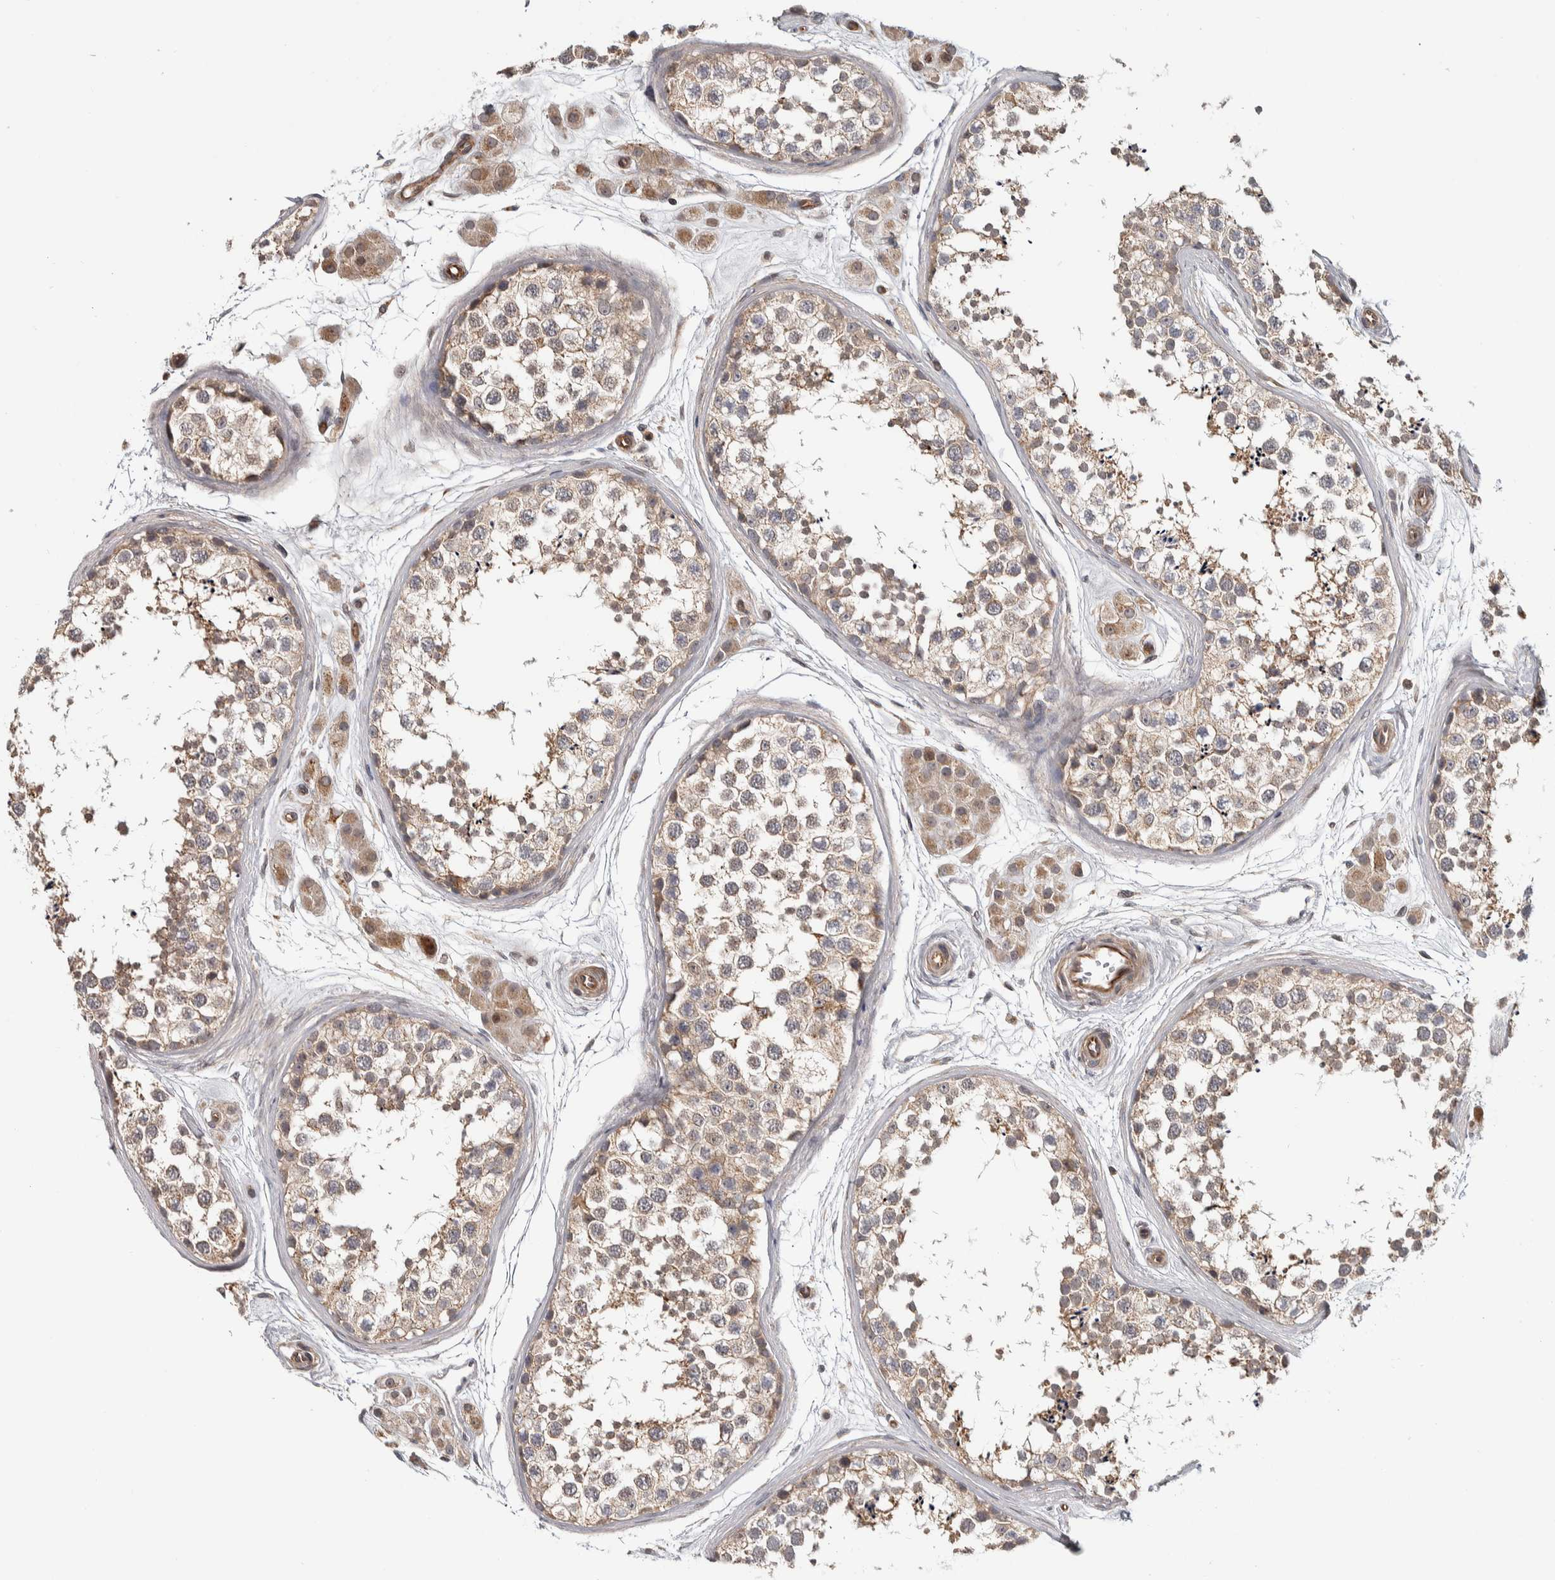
{"staining": {"intensity": "weak", "quantity": ">75%", "location": "cytoplasmic/membranous"}, "tissue": "testis", "cell_type": "Cells in seminiferous ducts", "image_type": "normal", "snomed": [{"axis": "morphology", "description": "Normal tissue, NOS"}, {"axis": "topography", "description": "Testis"}], "caption": "Human testis stained for a protein (brown) demonstrates weak cytoplasmic/membranous positive expression in about >75% of cells in seminiferous ducts.", "gene": "CHMP4C", "patient": {"sex": "male", "age": 56}}